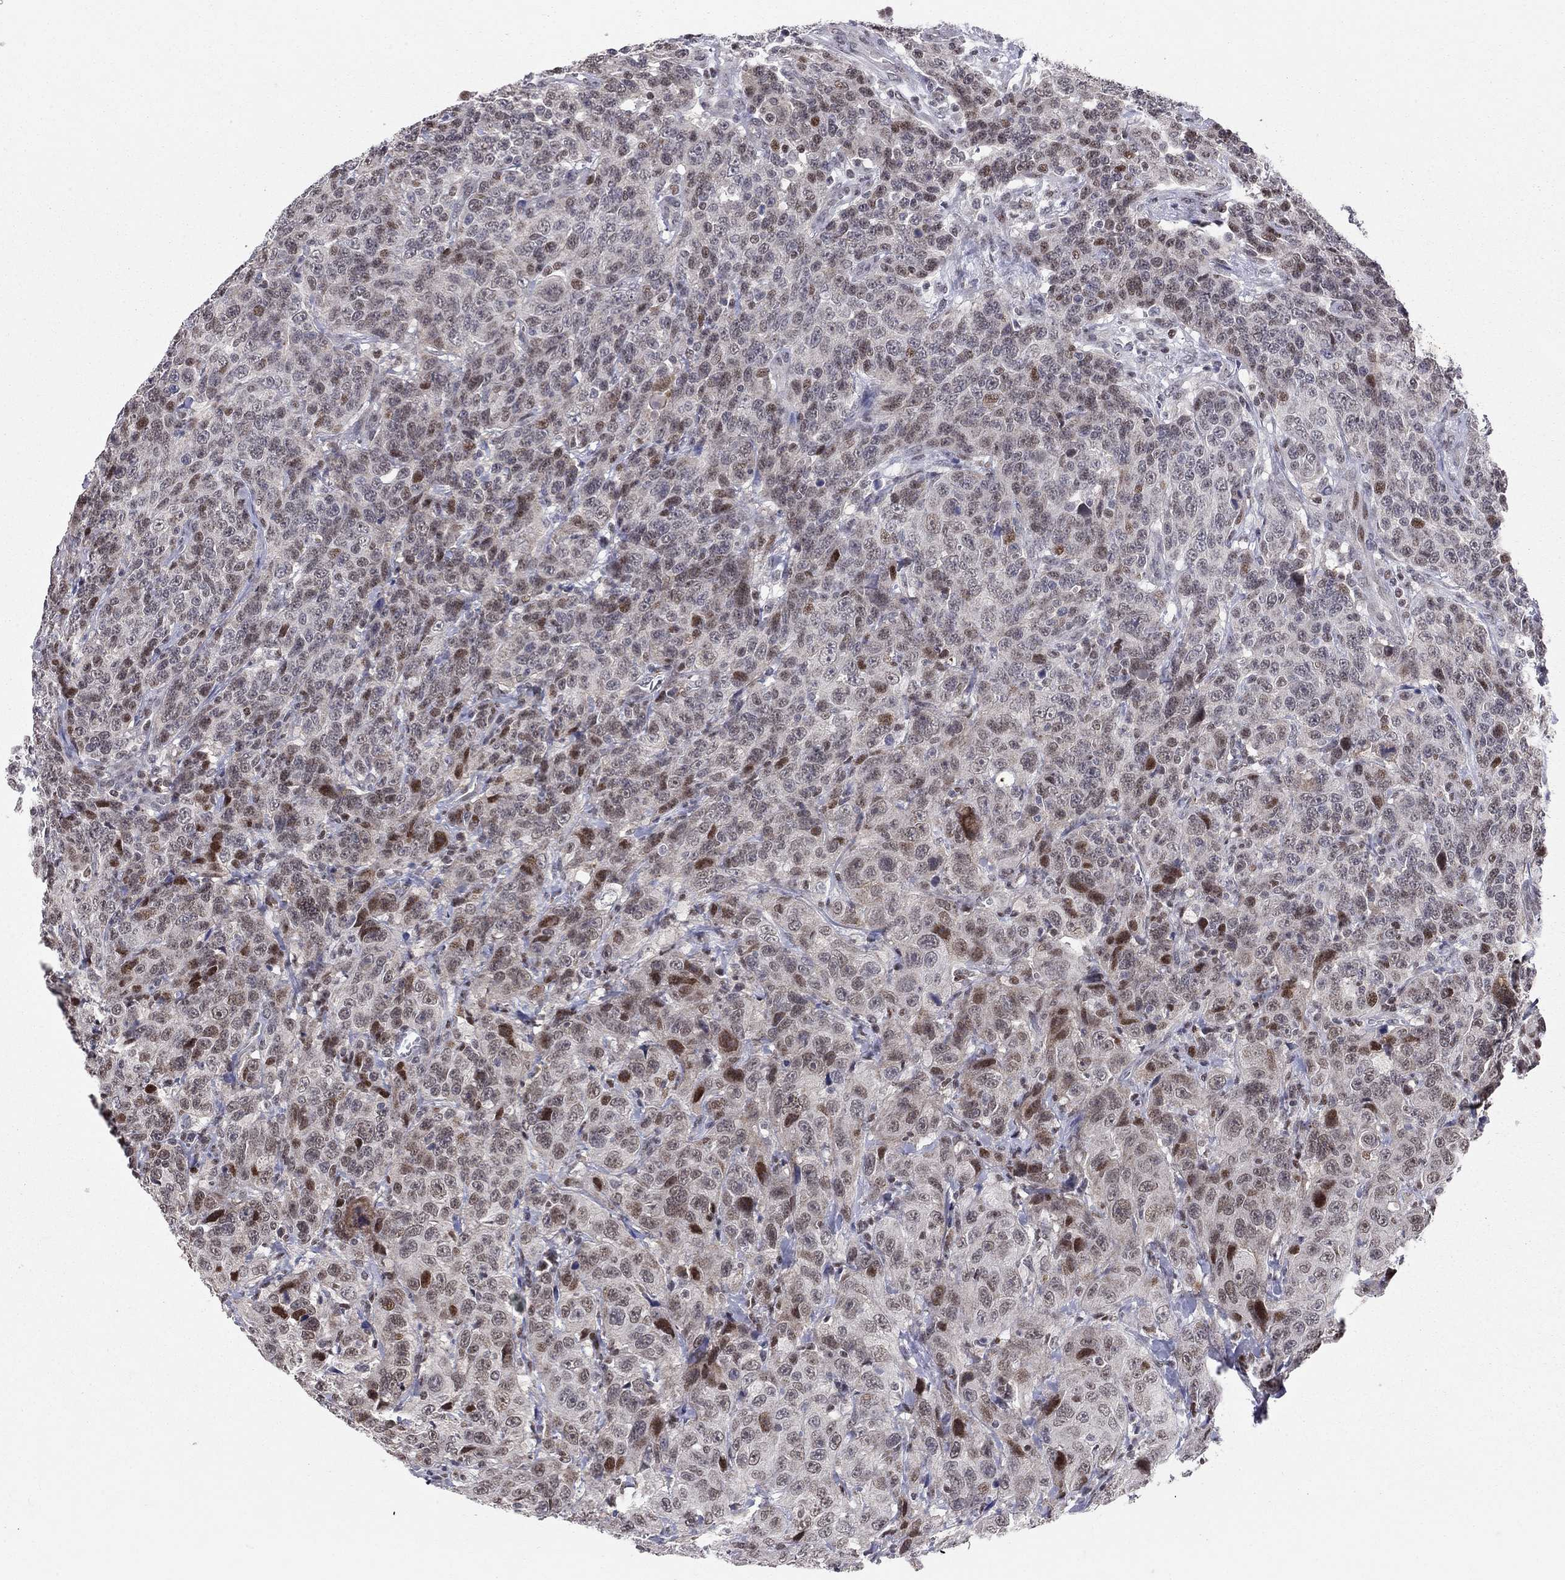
{"staining": {"intensity": "strong", "quantity": "<25%", "location": "nuclear"}, "tissue": "urothelial cancer", "cell_type": "Tumor cells", "image_type": "cancer", "snomed": [{"axis": "morphology", "description": "Urothelial carcinoma, NOS"}, {"axis": "morphology", "description": "Urothelial carcinoma, High grade"}, {"axis": "topography", "description": "Urinary bladder"}], "caption": "Protein analysis of transitional cell carcinoma tissue reveals strong nuclear staining in about <25% of tumor cells.", "gene": "HDAC3", "patient": {"sex": "female", "age": 73}}